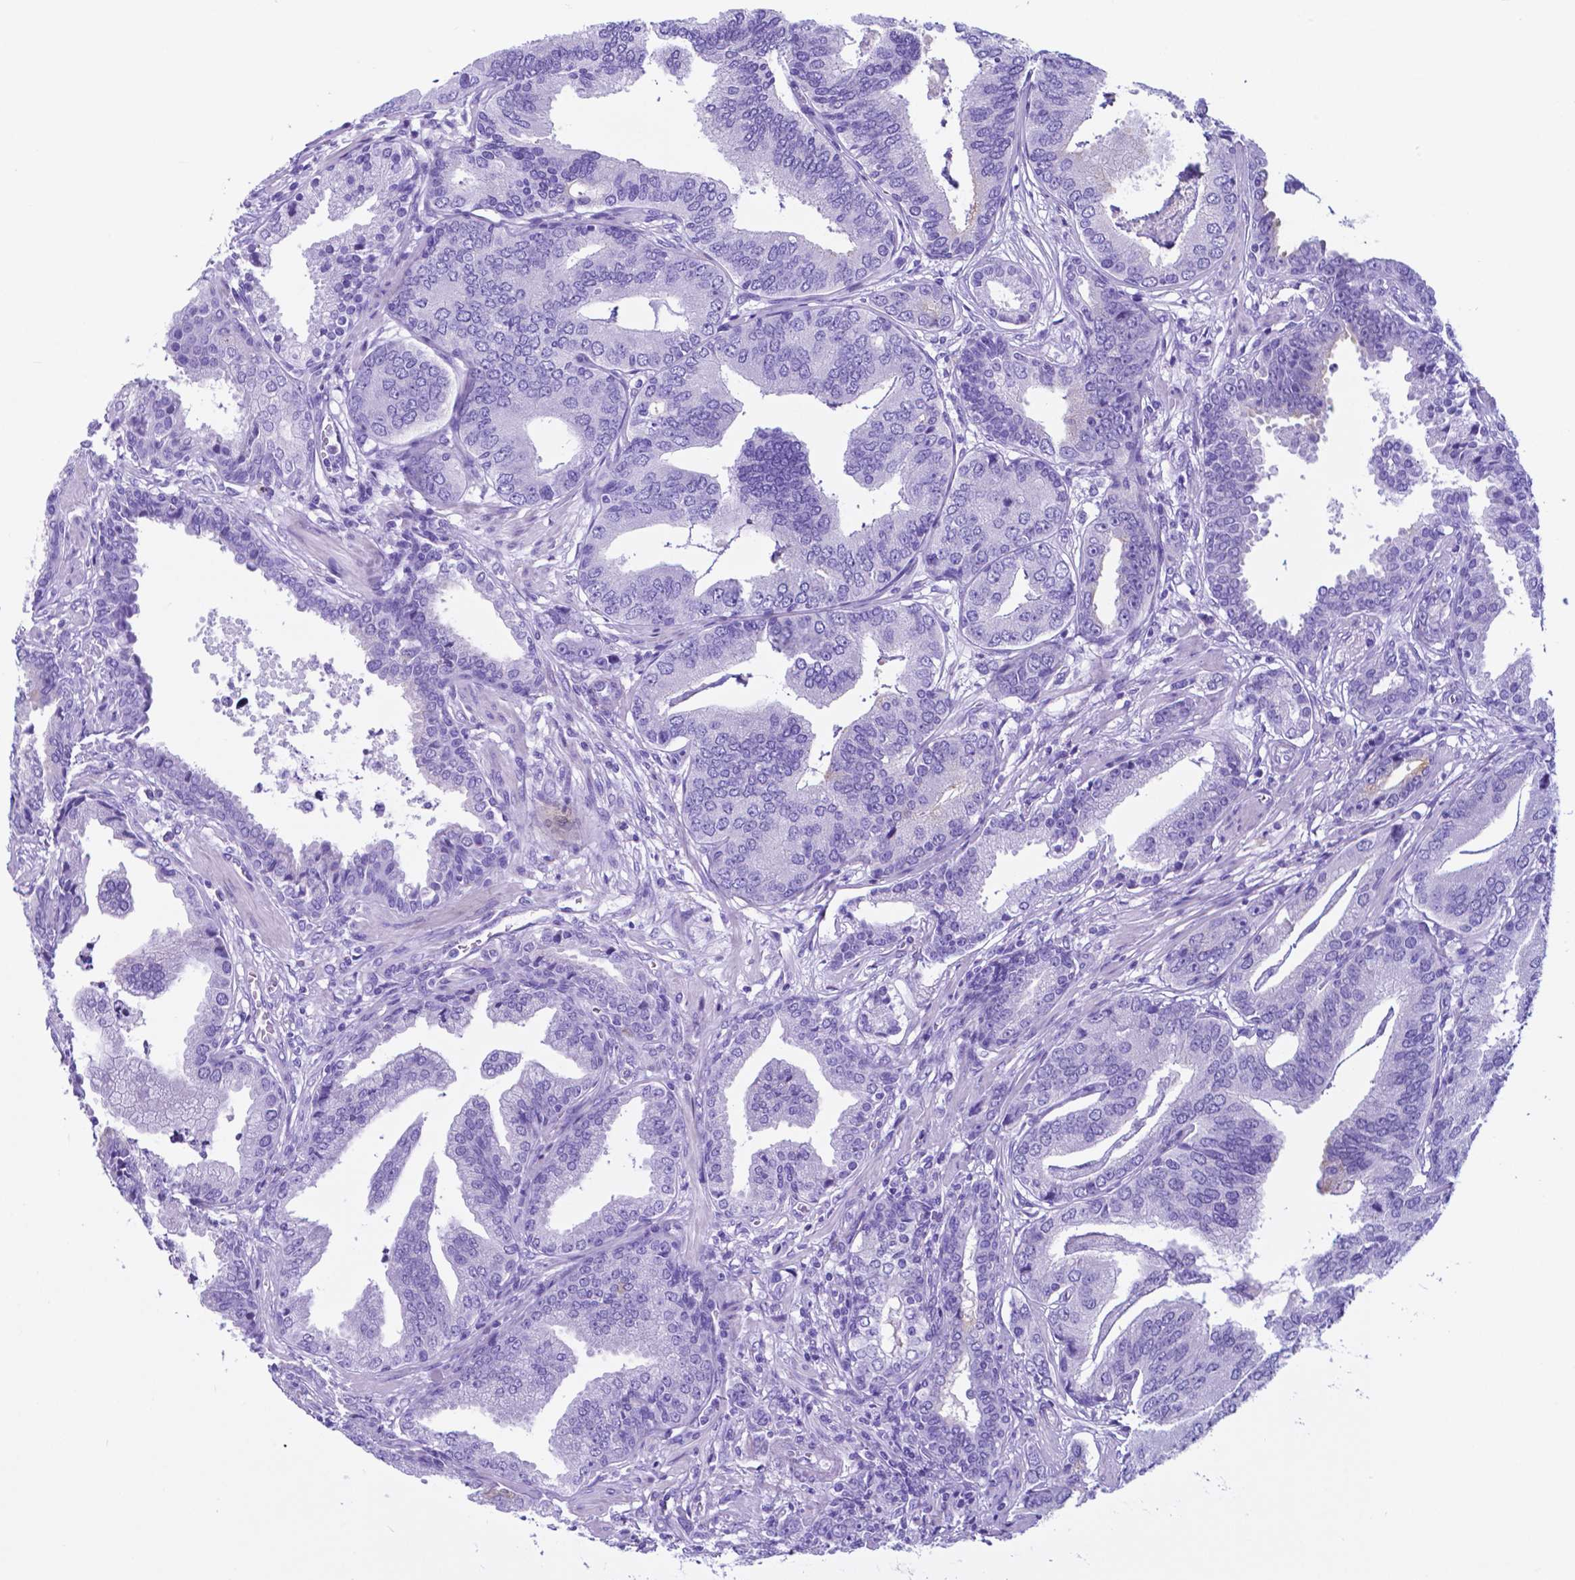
{"staining": {"intensity": "negative", "quantity": "none", "location": "none"}, "tissue": "prostate cancer", "cell_type": "Tumor cells", "image_type": "cancer", "snomed": [{"axis": "morphology", "description": "Adenocarcinoma, NOS"}, {"axis": "topography", "description": "Prostate"}], "caption": "The image shows no significant expression in tumor cells of prostate cancer.", "gene": "DNAAF8", "patient": {"sex": "male", "age": 64}}